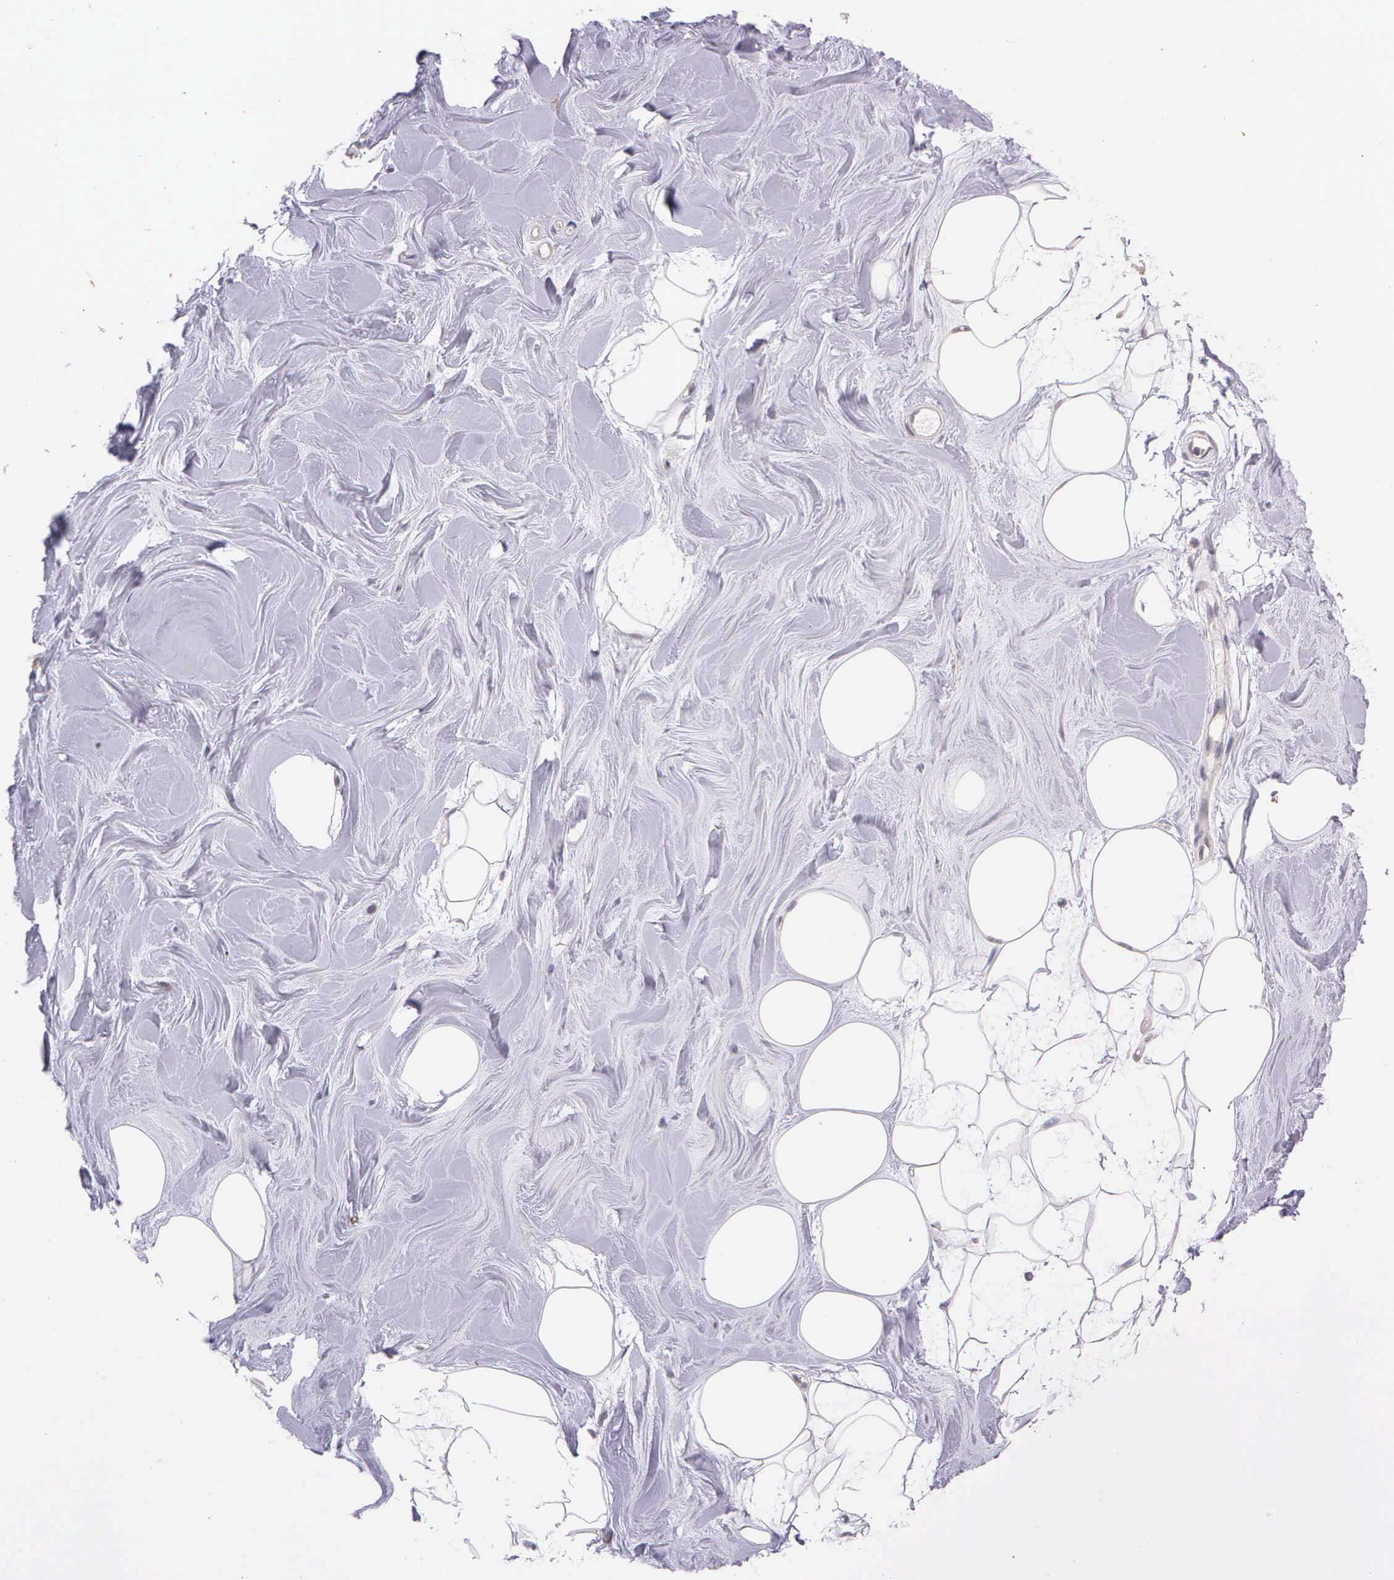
{"staining": {"intensity": "negative", "quantity": "none", "location": "none"}, "tissue": "adipose tissue", "cell_type": "Adipocytes", "image_type": "normal", "snomed": [{"axis": "morphology", "description": "Normal tissue, NOS"}, {"axis": "topography", "description": "Breast"}], "caption": "High magnification brightfield microscopy of unremarkable adipose tissue stained with DAB (brown) and counterstained with hematoxylin (blue): adipocytes show no significant staining.", "gene": "IGBP1P2", "patient": {"sex": "female", "age": 44}}